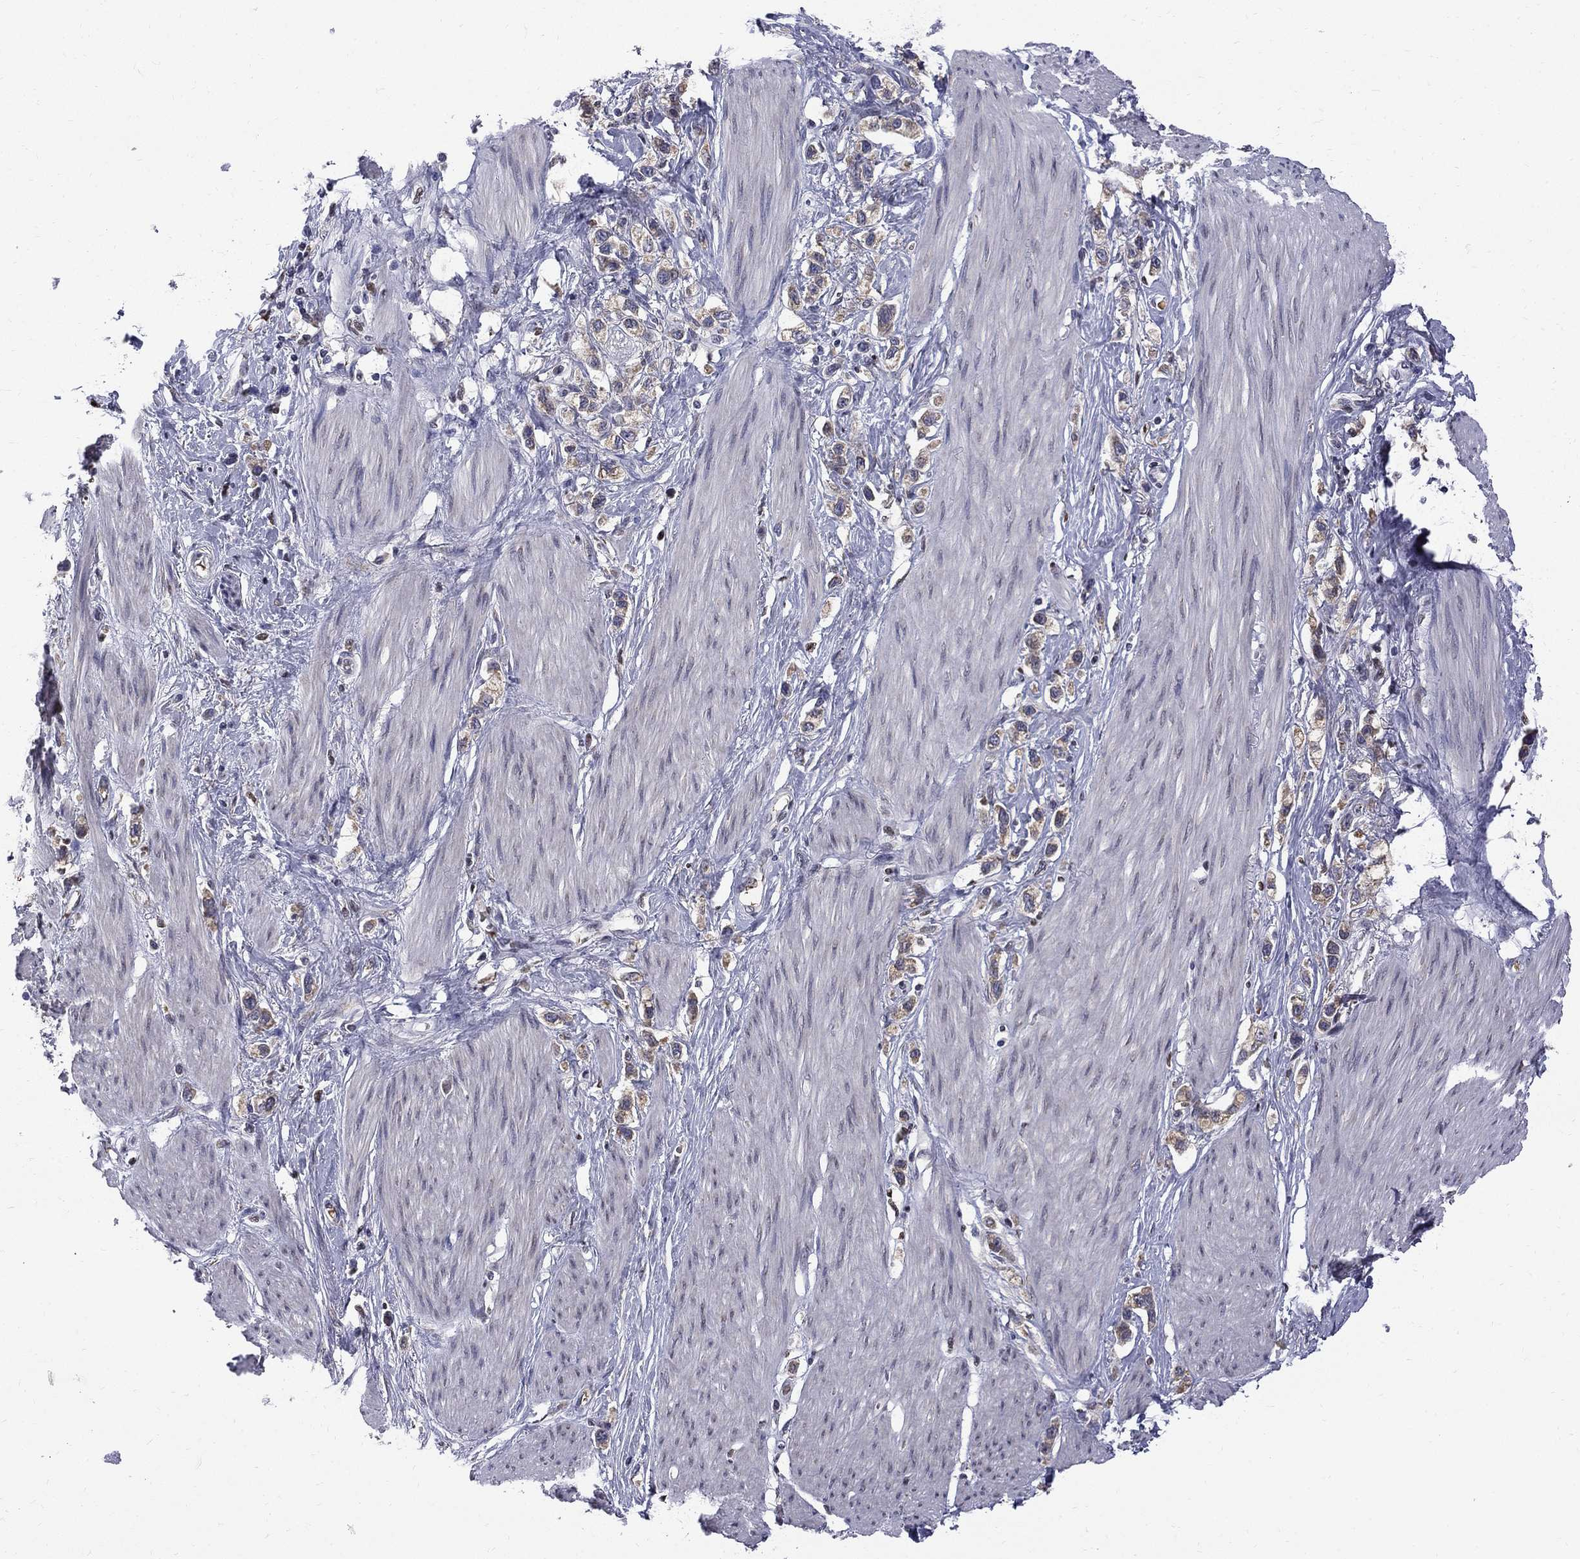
{"staining": {"intensity": "weak", "quantity": "<25%", "location": "cytoplasmic/membranous"}, "tissue": "stomach cancer", "cell_type": "Tumor cells", "image_type": "cancer", "snomed": [{"axis": "morphology", "description": "Normal tissue, NOS"}, {"axis": "morphology", "description": "Adenocarcinoma, NOS"}, {"axis": "morphology", "description": "Adenocarcinoma, High grade"}, {"axis": "topography", "description": "Stomach, upper"}, {"axis": "topography", "description": "Stomach"}], "caption": "Tumor cells are negative for protein expression in human stomach cancer (high-grade adenocarcinoma).", "gene": "HSPB2", "patient": {"sex": "female", "age": 65}}